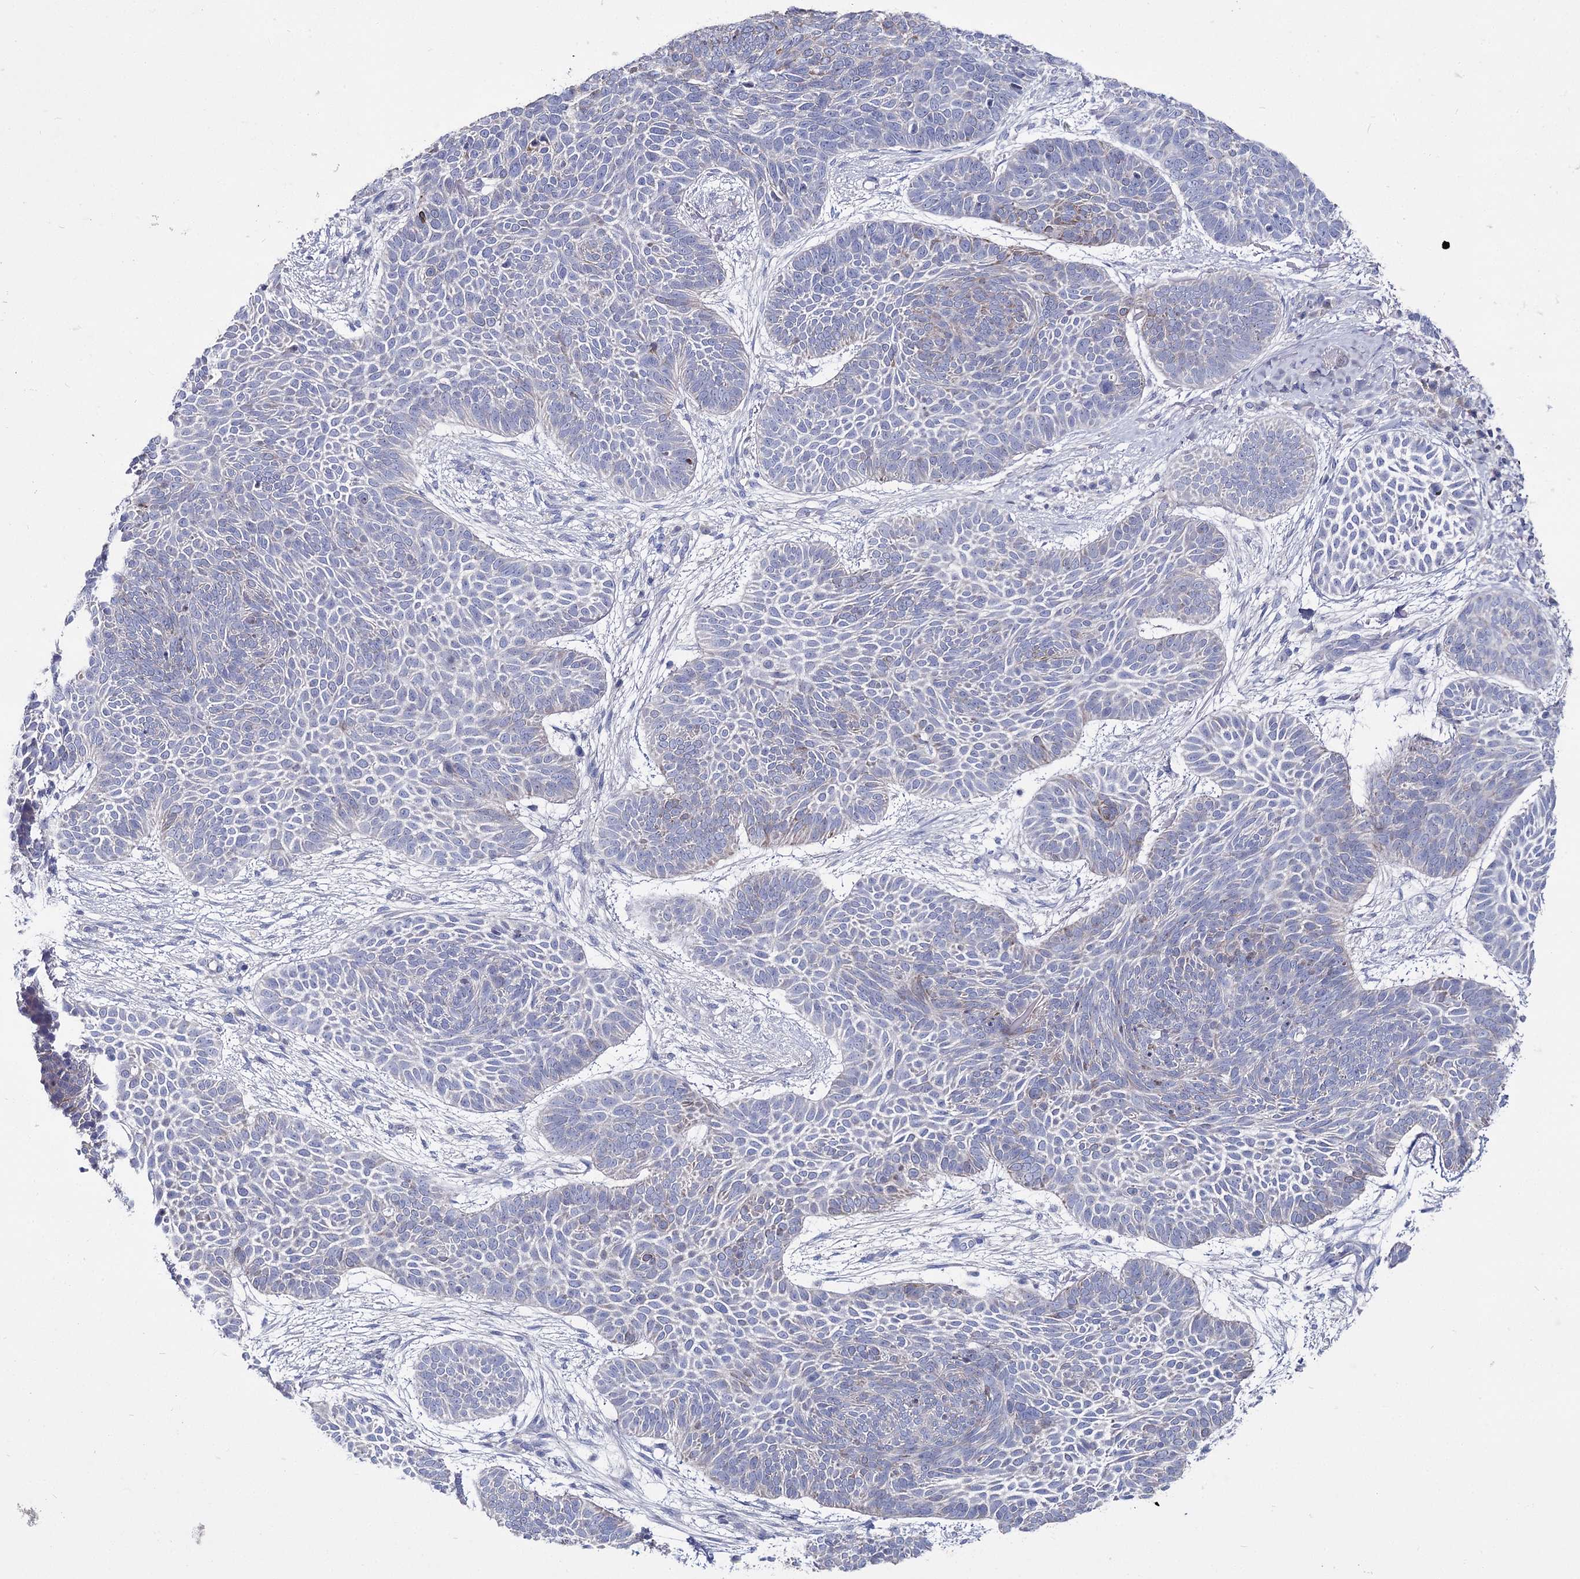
{"staining": {"intensity": "negative", "quantity": "none", "location": "none"}, "tissue": "skin cancer", "cell_type": "Tumor cells", "image_type": "cancer", "snomed": [{"axis": "morphology", "description": "Basal cell carcinoma"}, {"axis": "topography", "description": "Skin"}], "caption": "IHC histopathology image of skin cancer stained for a protein (brown), which reveals no expression in tumor cells.", "gene": "NRAP", "patient": {"sex": "male", "age": 85}}